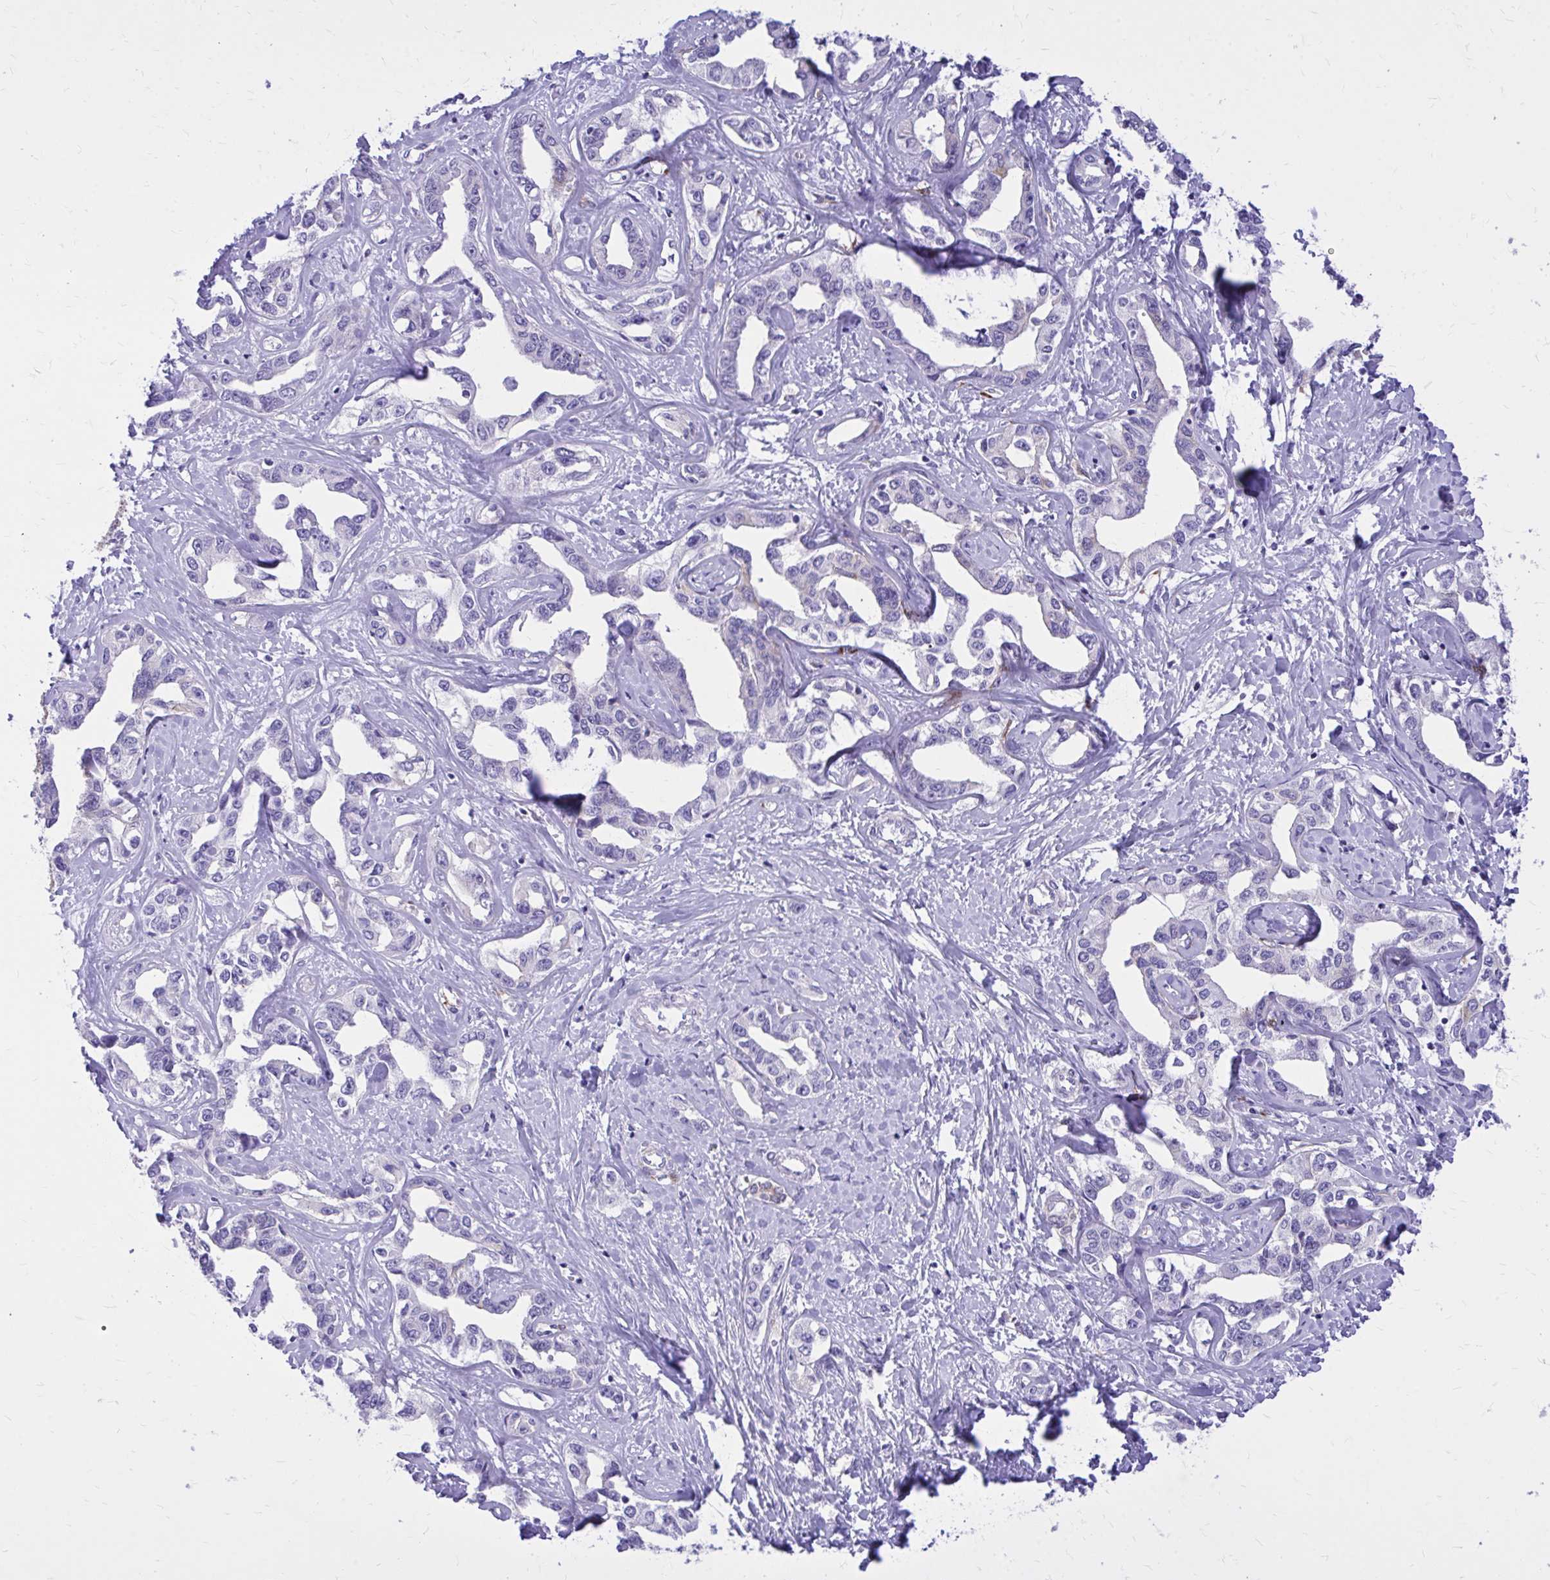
{"staining": {"intensity": "moderate", "quantity": "25%-75%", "location": "cytoplasmic/membranous"}, "tissue": "liver cancer", "cell_type": "Tumor cells", "image_type": "cancer", "snomed": [{"axis": "morphology", "description": "Cholangiocarcinoma"}, {"axis": "topography", "description": "Liver"}], "caption": "Brown immunohistochemical staining in human cholangiocarcinoma (liver) displays moderate cytoplasmic/membranous positivity in approximately 25%-75% of tumor cells.", "gene": "EPB41L1", "patient": {"sex": "male", "age": 59}}